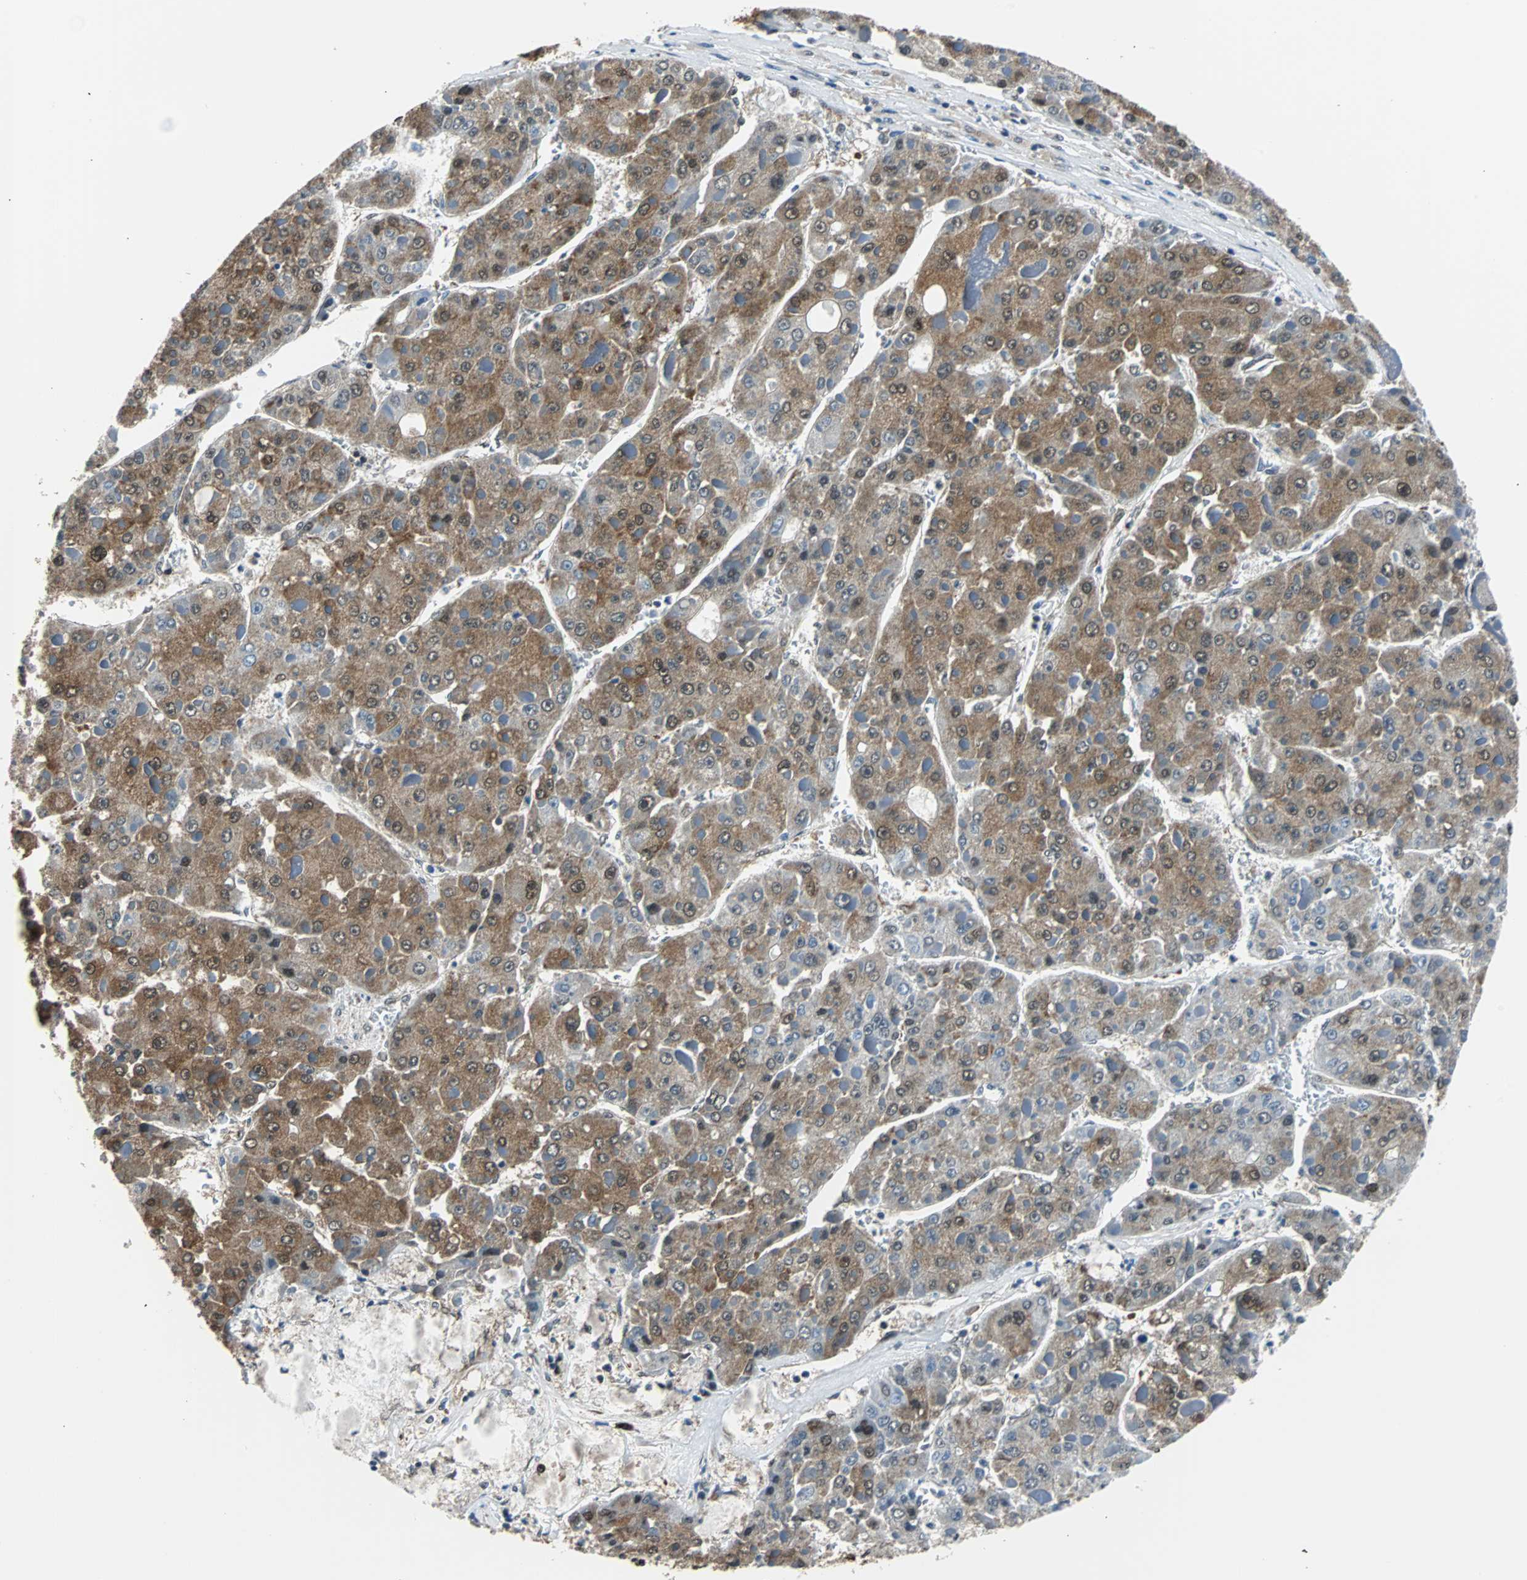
{"staining": {"intensity": "moderate", "quantity": ">75%", "location": "cytoplasmic/membranous,nuclear"}, "tissue": "liver cancer", "cell_type": "Tumor cells", "image_type": "cancer", "snomed": [{"axis": "morphology", "description": "Carcinoma, Hepatocellular, NOS"}, {"axis": "topography", "description": "Liver"}], "caption": "Tumor cells show moderate cytoplasmic/membranous and nuclear expression in approximately >75% of cells in liver cancer (hepatocellular carcinoma). (Brightfield microscopy of DAB IHC at high magnification).", "gene": "VCP", "patient": {"sex": "female", "age": 73}}